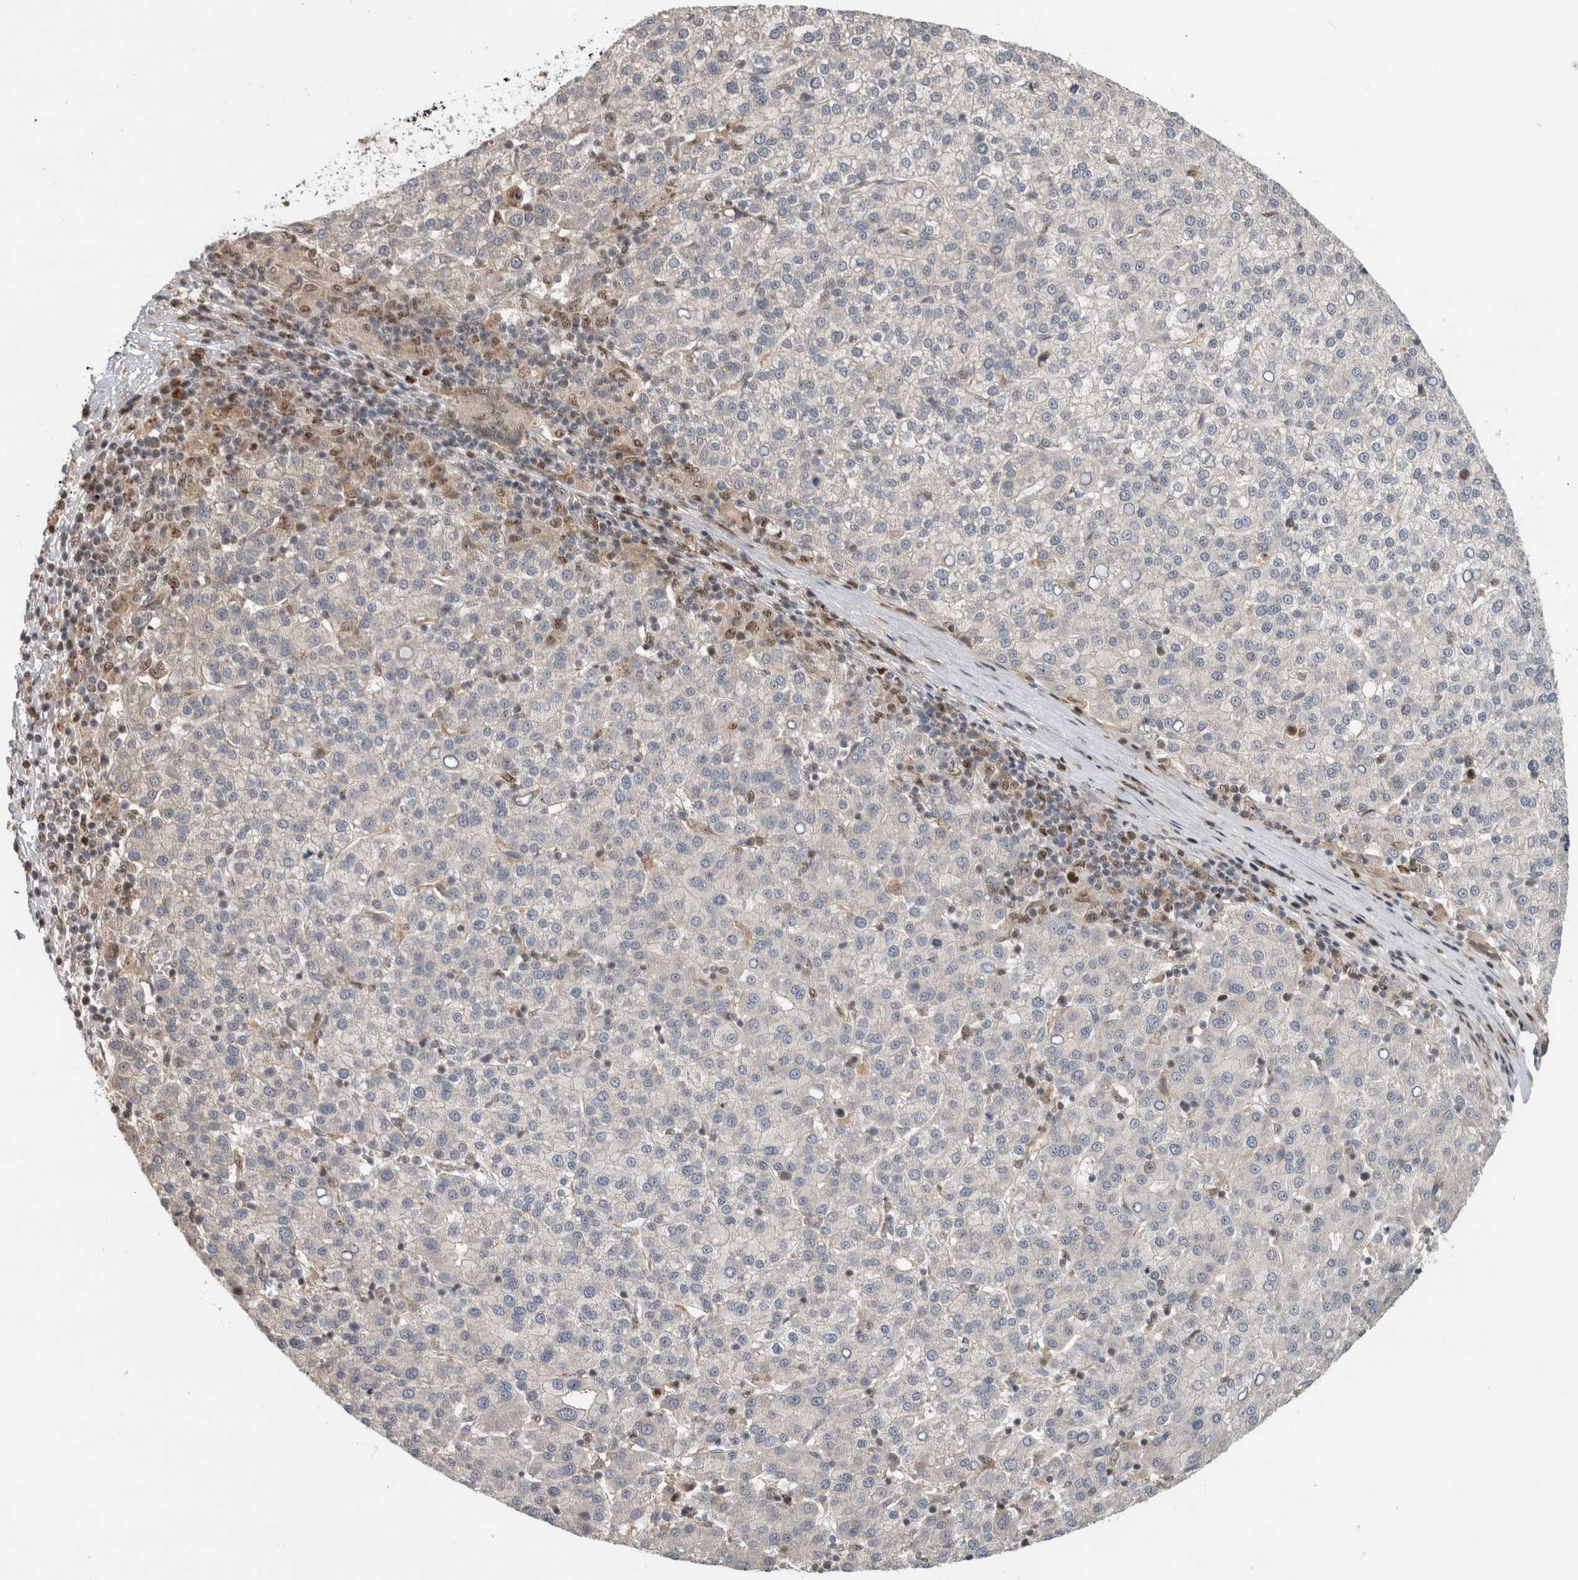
{"staining": {"intensity": "negative", "quantity": "none", "location": "none"}, "tissue": "liver cancer", "cell_type": "Tumor cells", "image_type": "cancer", "snomed": [{"axis": "morphology", "description": "Carcinoma, Hepatocellular, NOS"}, {"axis": "topography", "description": "Liver"}], "caption": "IHC of liver hepatocellular carcinoma displays no expression in tumor cells.", "gene": "INSRR", "patient": {"sex": "female", "age": 58}}